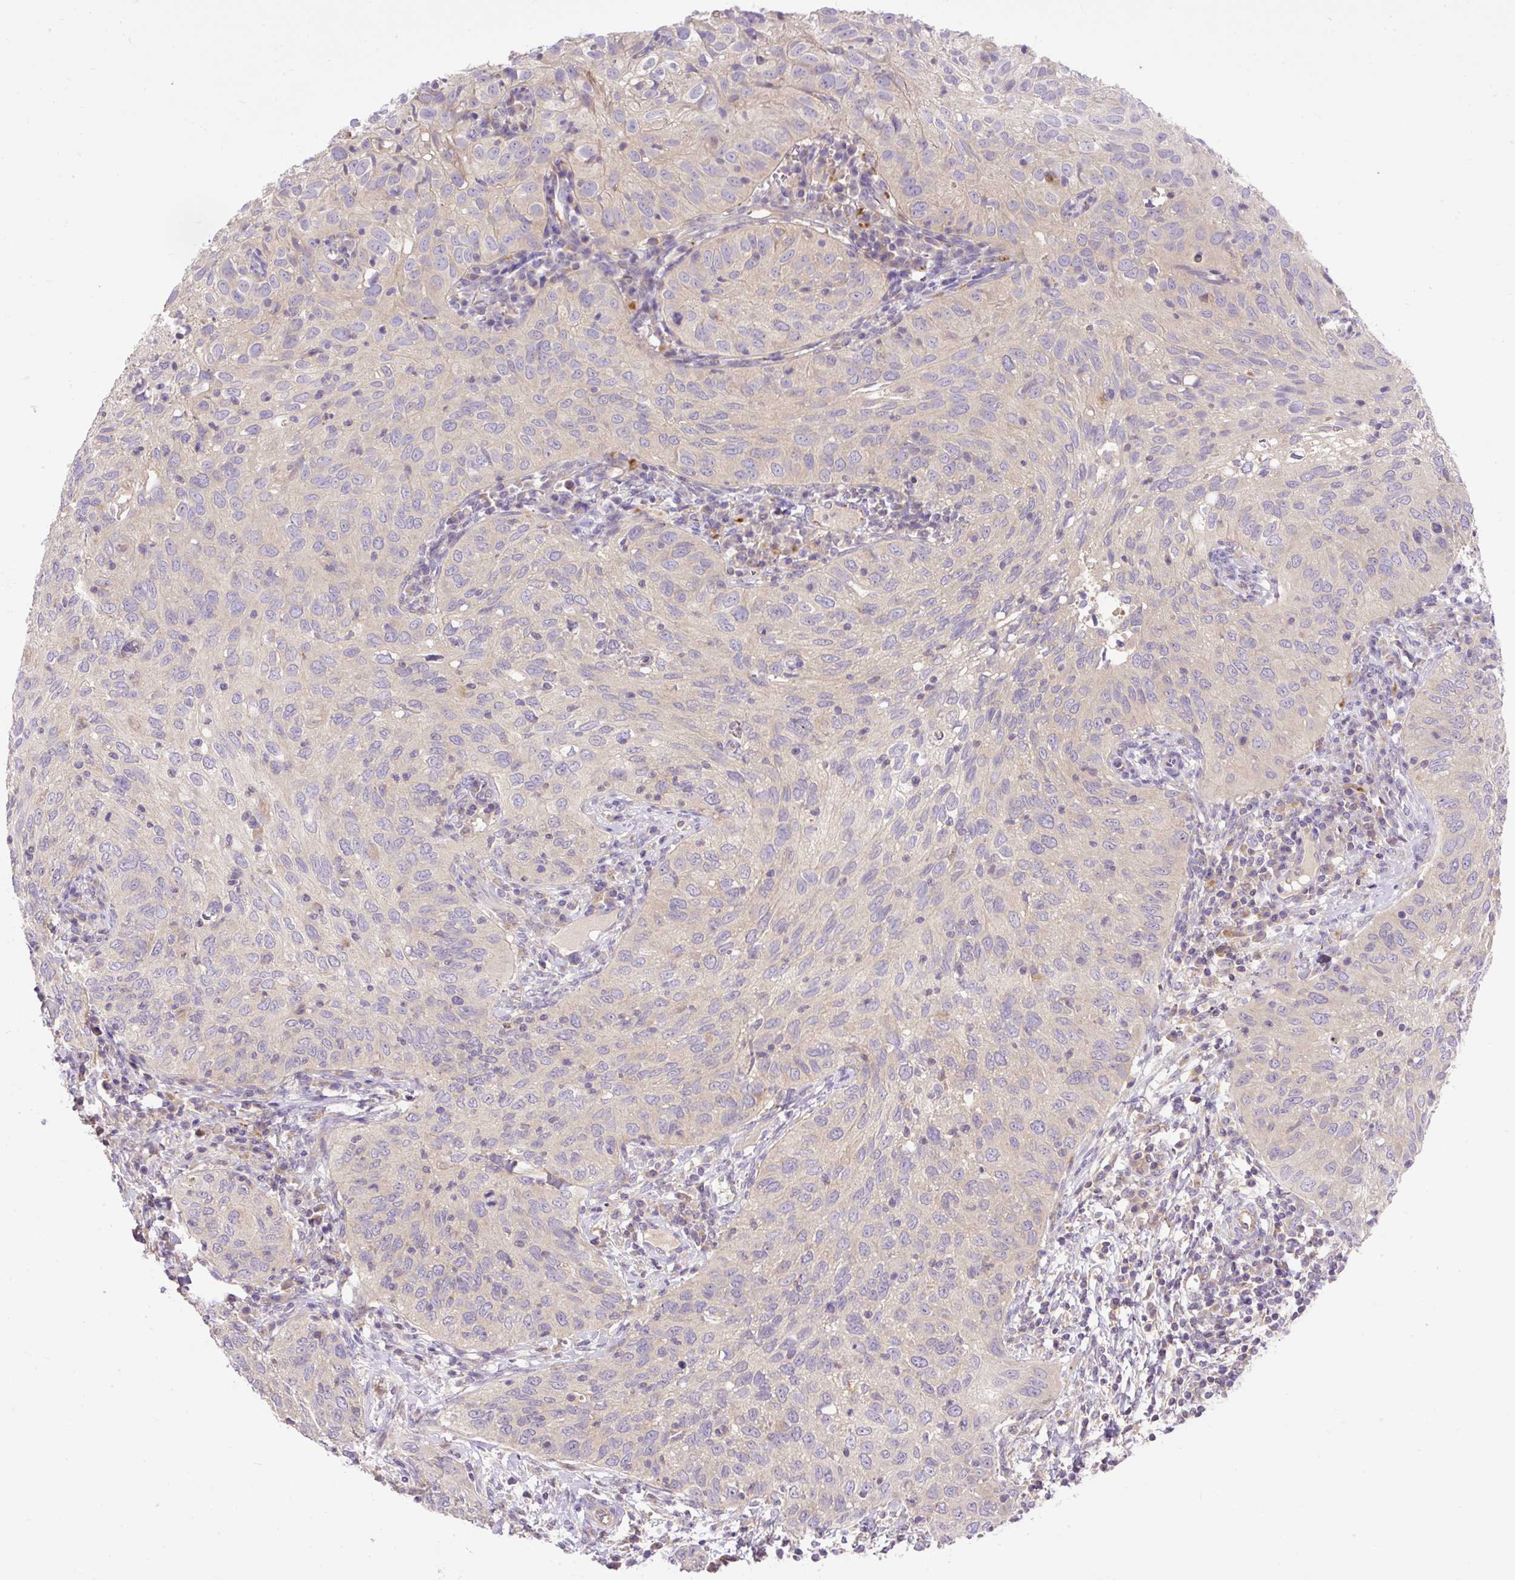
{"staining": {"intensity": "negative", "quantity": "none", "location": "none"}, "tissue": "cervical cancer", "cell_type": "Tumor cells", "image_type": "cancer", "snomed": [{"axis": "morphology", "description": "Squamous cell carcinoma, NOS"}, {"axis": "topography", "description": "Cervix"}], "caption": "Cervical cancer (squamous cell carcinoma) was stained to show a protein in brown. There is no significant staining in tumor cells.", "gene": "HEXB", "patient": {"sex": "female", "age": 52}}